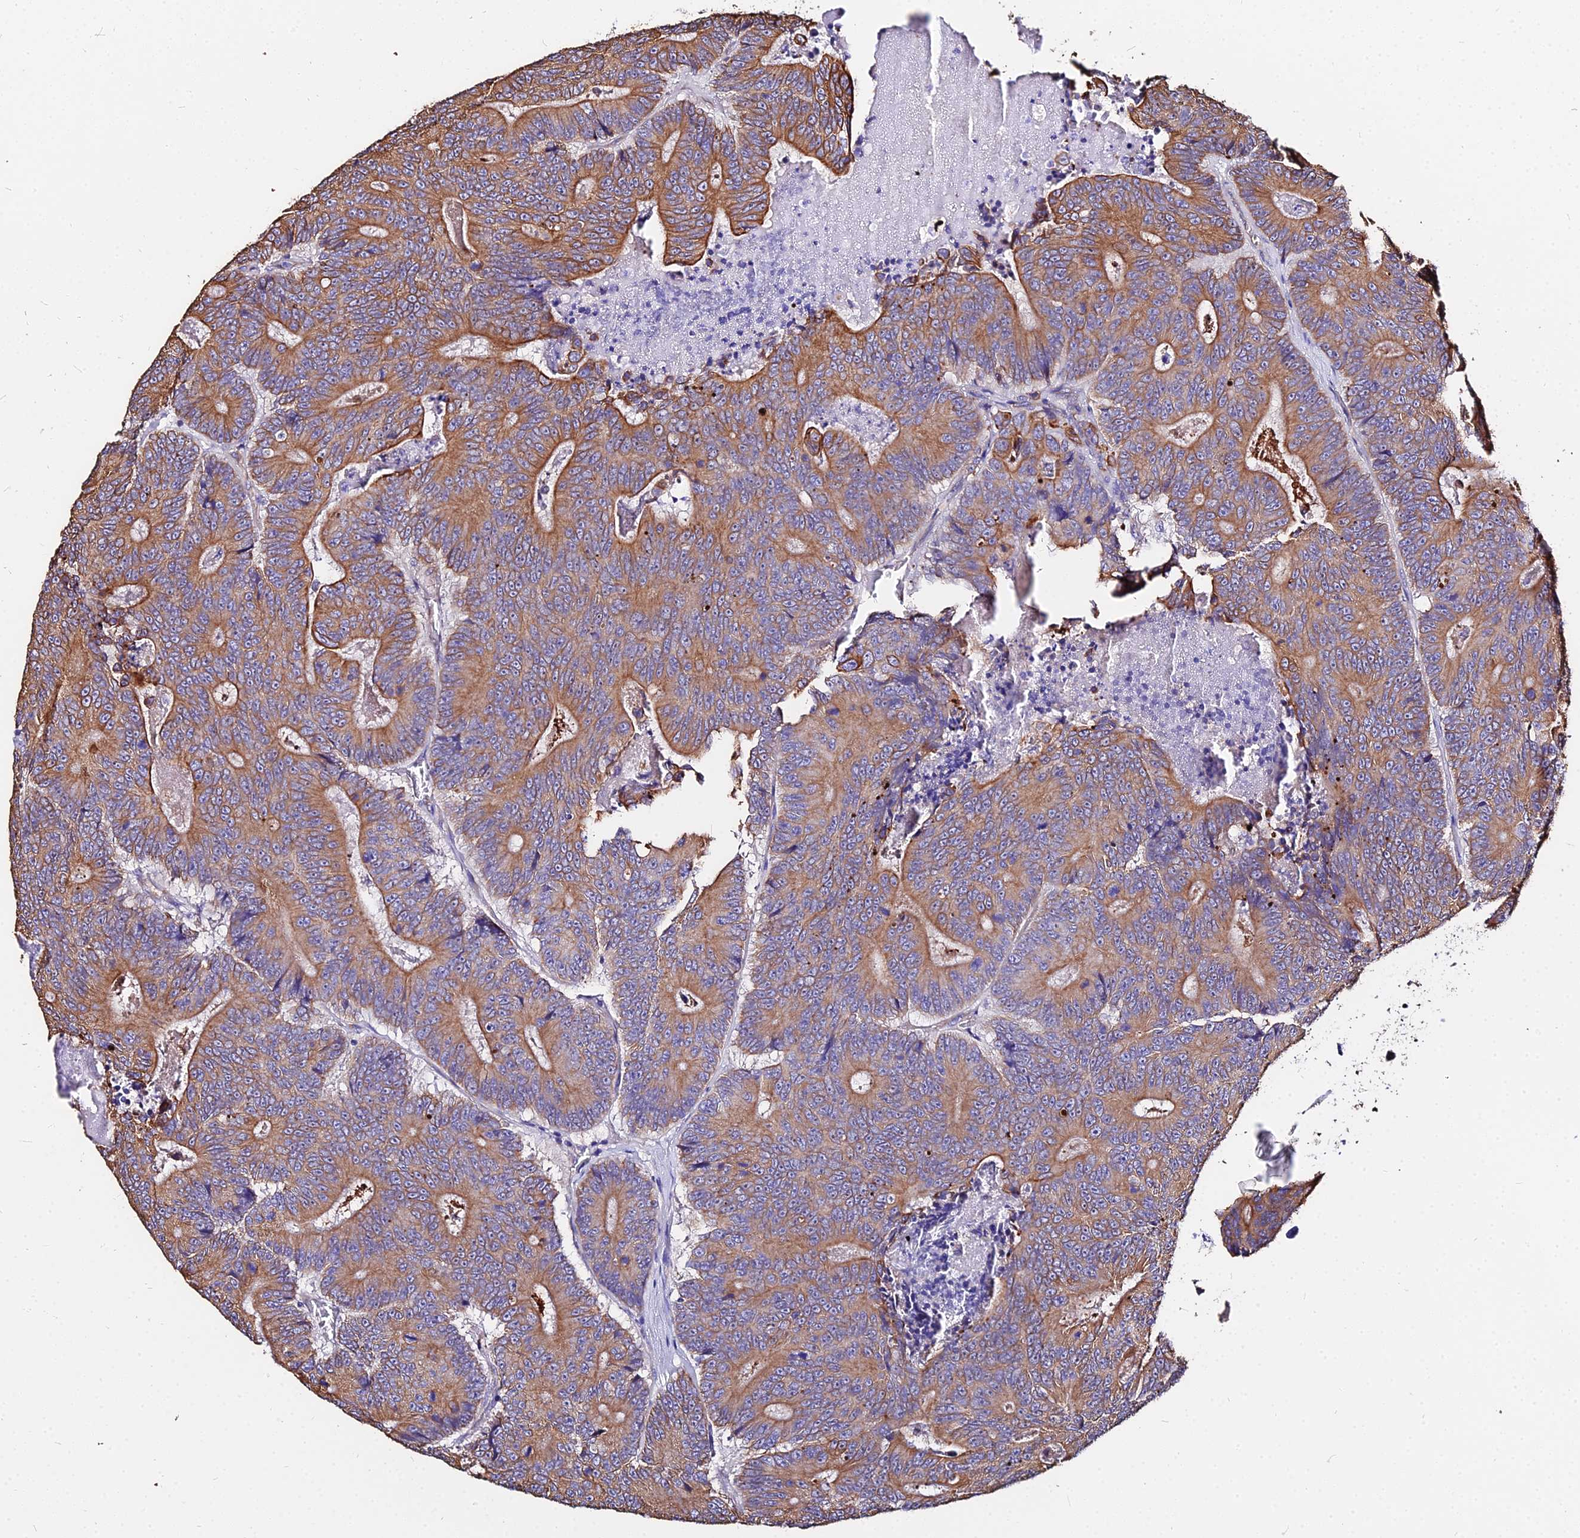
{"staining": {"intensity": "moderate", "quantity": ">75%", "location": "cytoplasmic/membranous"}, "tissue": "colorectal cancer", "cell_type": "Tumor cells", "image_type": "cancer", "snomed": [{"axis": "morphology", "description": "Adenocarcinoma, NOS"}, {"axis": "topography", "description": "Colon"}], "caption": "The micrograph demonstrates a brown stain indicating the presence of a protein in the cytoplasmic/membranous of tumor cells in colorectal cancer.", "gene": "DAW1", "patient": {"sex": "male", "age": 83}}